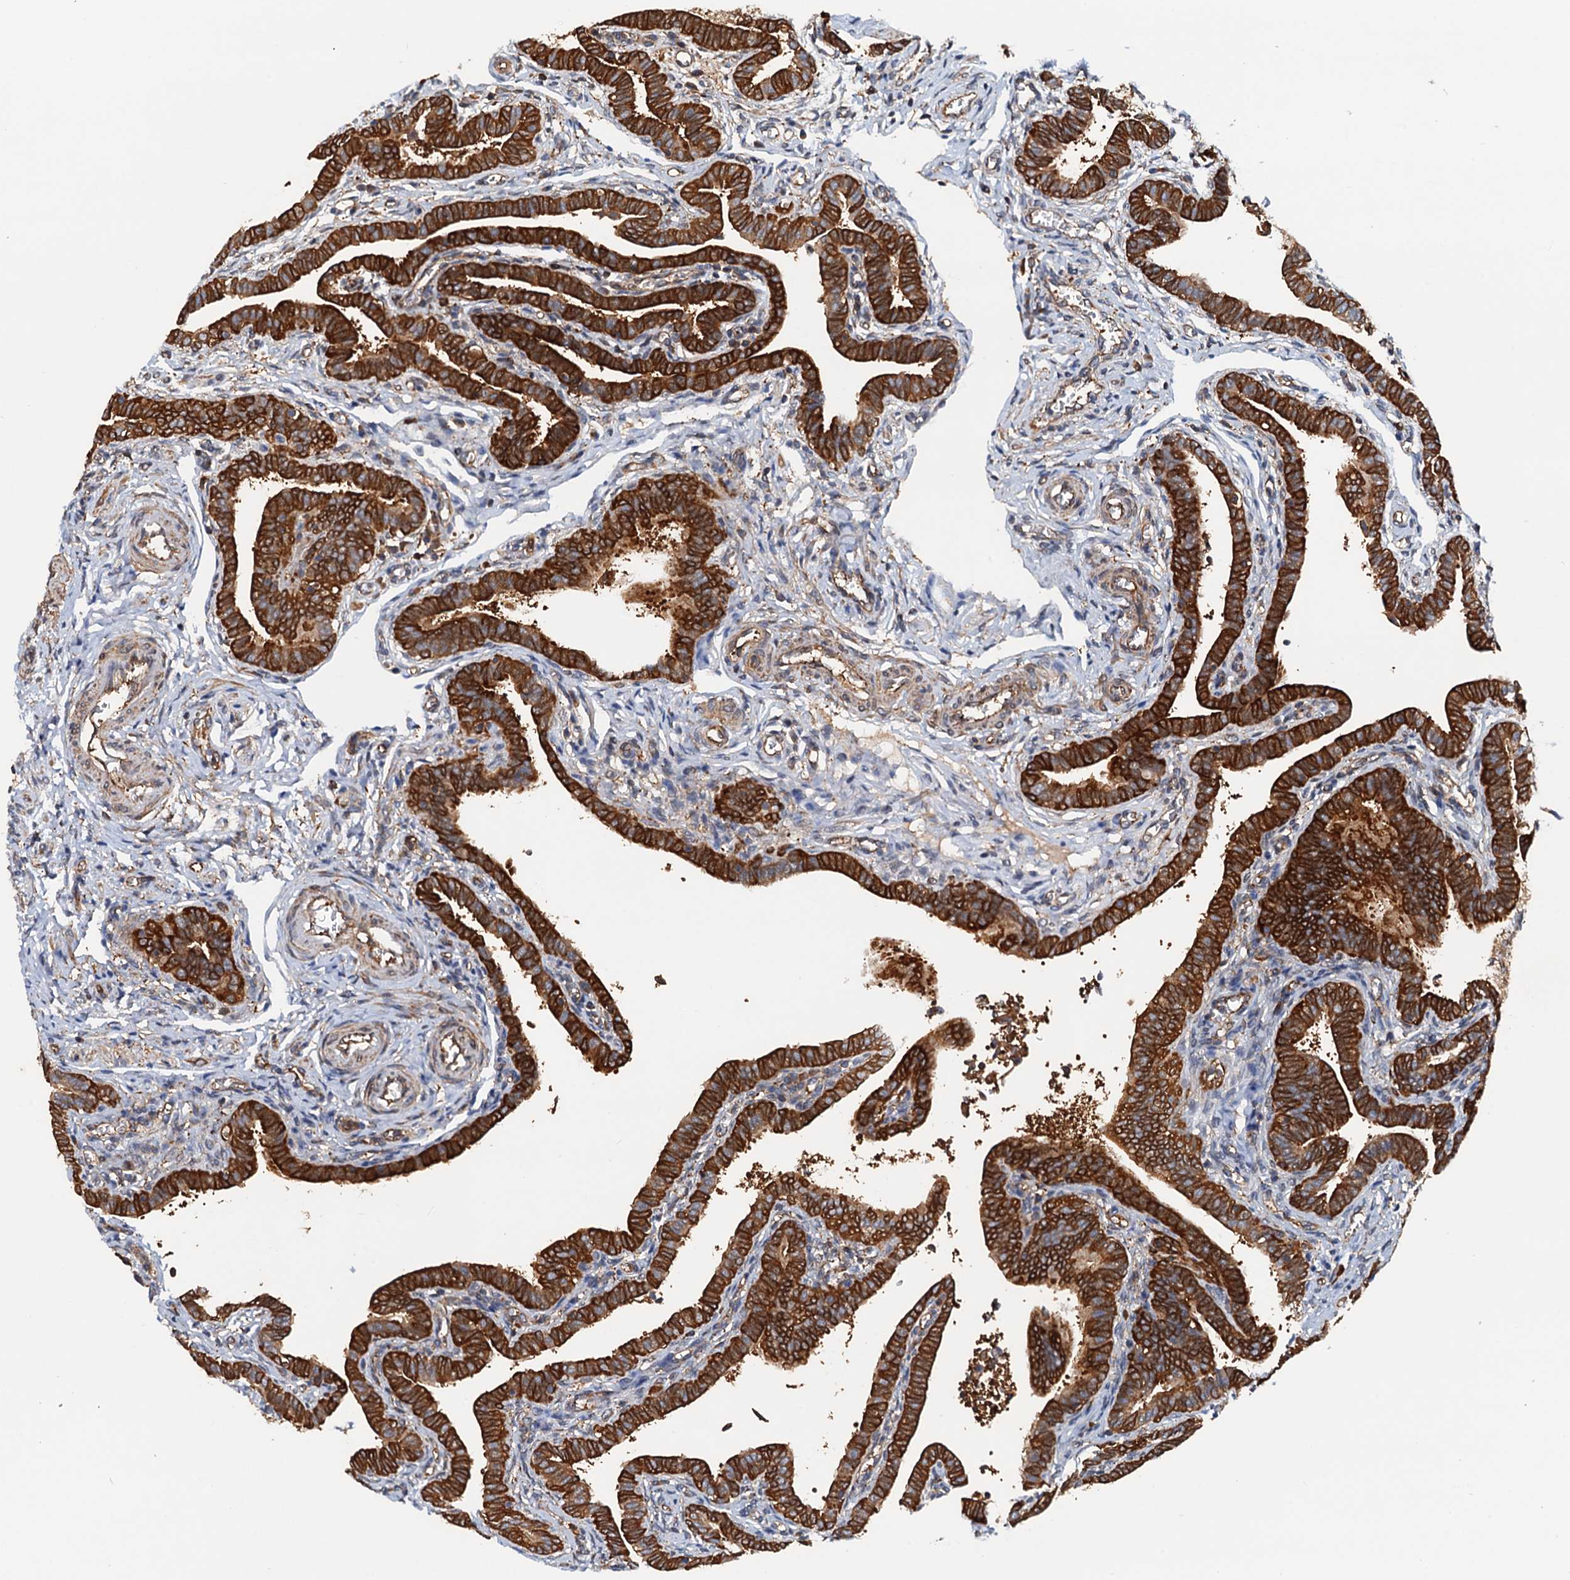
{"staining": {"intensity": "strong", "quantity": ">75%", "location": "cytoplasmic/membranous"}, "tissue": "fallopian tube", "cell_type": "Glandular cells", "image_type": "normal", "snomed": [{"axis": "morphology", "description": "Normal tissue, NOS"}, {"axis": "topography", "description": "Fallopian tube"}], "caption": "IHC histopathology image of normal fallopian tube: human fallopian tube stained using immunohistochemistry (IHC) displays high levels of strong protein expression localized specifically in the cytoplasmic/membranous of glandular cells, appearing as a cytoplasmic/membranous brown color.", "gene": "USP6NL", "patient": {"sex": "female", "age": 36}}